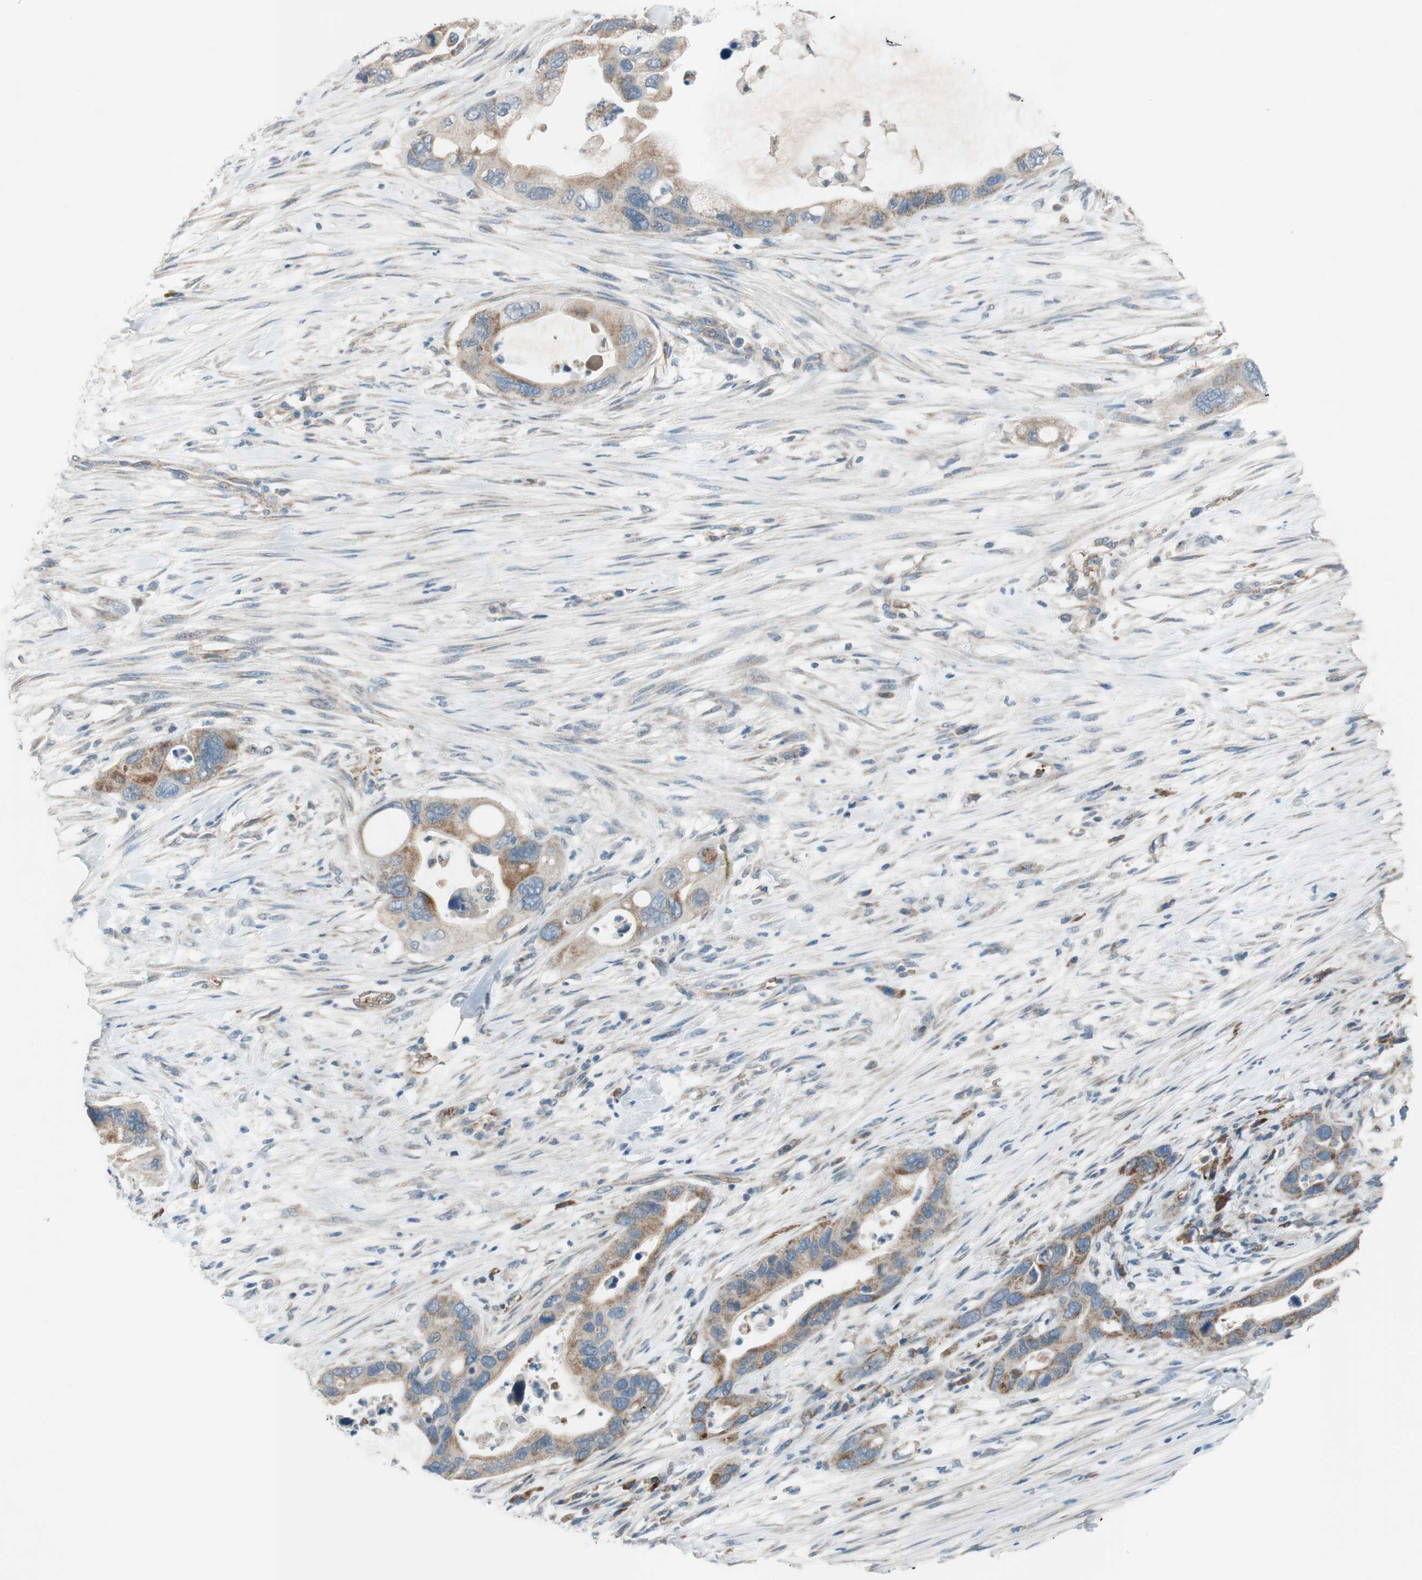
{"staining": {"intensity": "moderate", "quantity": "25%-75%", "location": "cytoplasmic/membranous"}, "tissue": "pancreatic cancer", "cell_type": "Tumor cells", "image_type": "cancer", "snomed": [{"axis": "morphology", "description": "Adenocarcinoma, NOS"}, {"axis": "topography", "description": "Pancreas"}], "caption": "Immunohistochemical staining of pancreatic cancer shows medium levels of moderate cytoplasmic/membranous positivity in approximately 25%-75% of tumor cells.", "gene": "GYPC", "patient": {"sex": "female", "age": 71}}